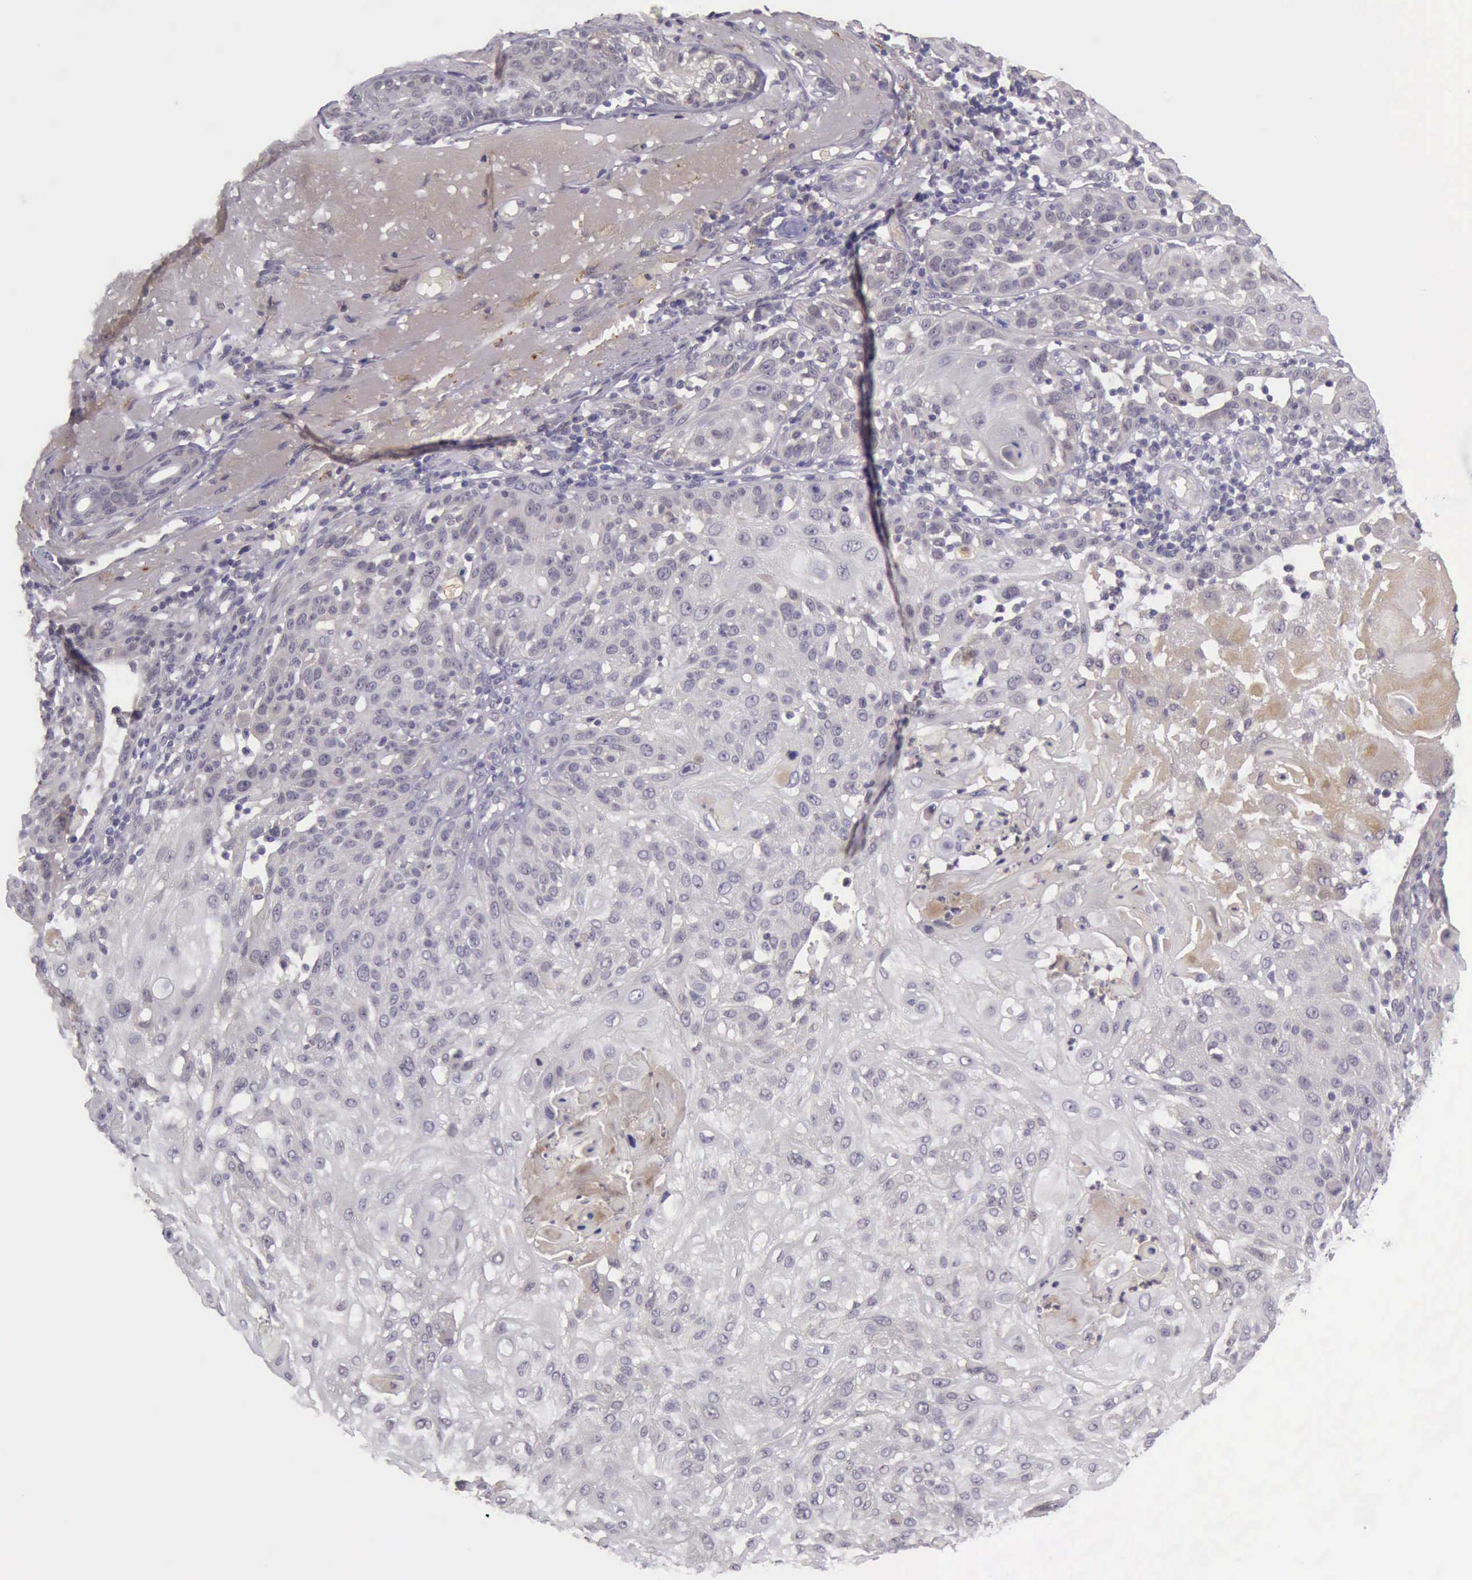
{"staining": {"intensity": "negative", "quantity": "none", "location": "none"}, "tissue": "skin cancer", "cell_type": "Tumor cells", "image_type": "cancer", "snomed": [{"axis": "morphology", "description": "Squamous cell carcinoma, NOS"}, {"axis": "topography", "description": "Skin"}], "caption": "Immunohistochemical staining of human skin squamous cell carcinoma demonstrates no significant staining in tumor cells.", "gene": "ARNT2", "patient": {"sex": "female", "age": 89}}